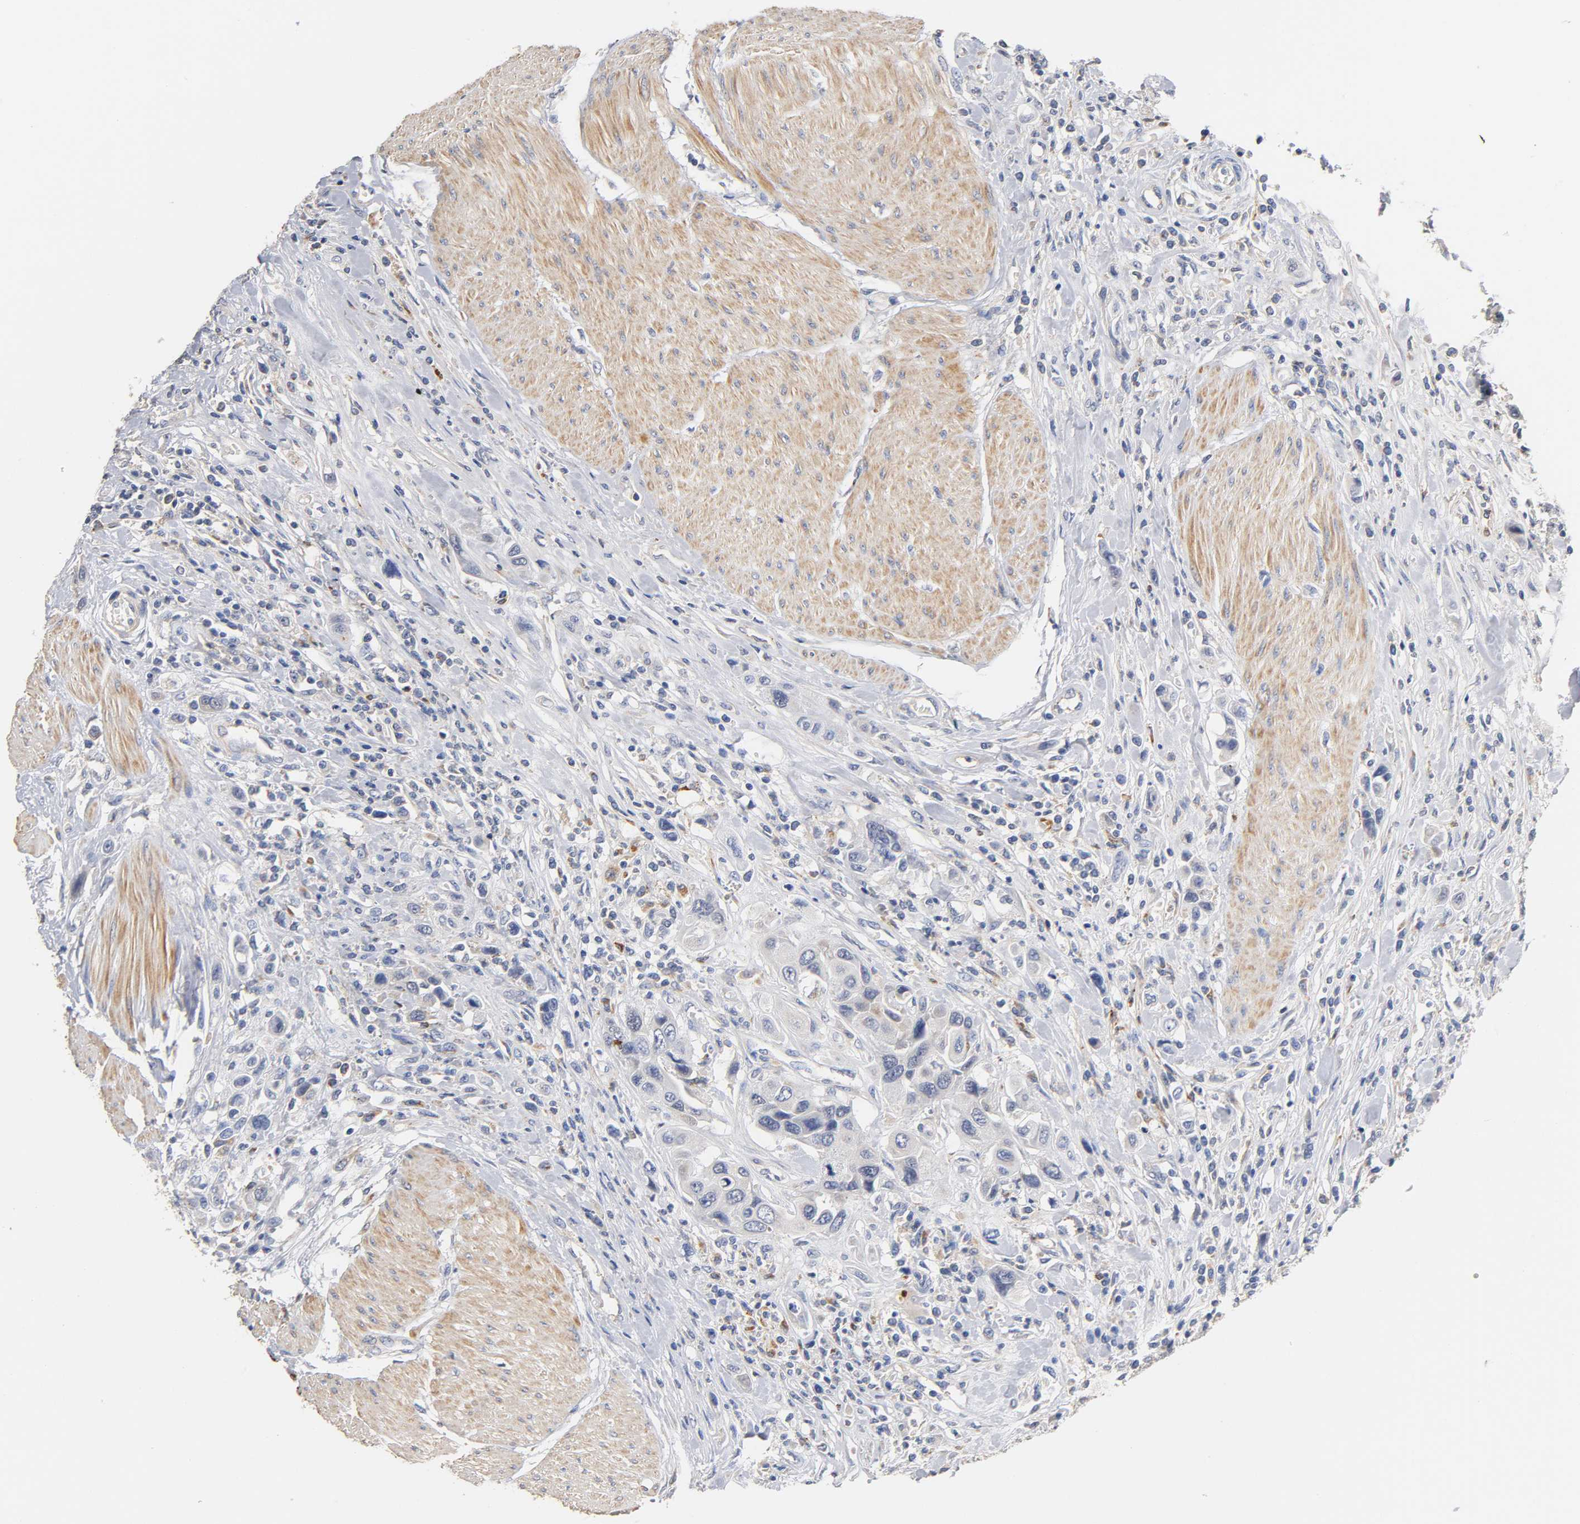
{"staining": {"intensity": "negative", "quantity": "none", "location": "none"}, "tissue": "urothelial cancer", "cell_type": "Tumor cells", "image_type": "cancer", "snomed": [{"axis": "morphology", "description": "Urothelial carcinoma, High grade"}, {"axis": "topography", "description": "Urinary bladder"}], "caption": "Micrograph shows no protein positivity in tumor cells of urothelial cancer tissue.", "gene": "SEMA5A", "patient": {"sex": "male", "age": 50}}